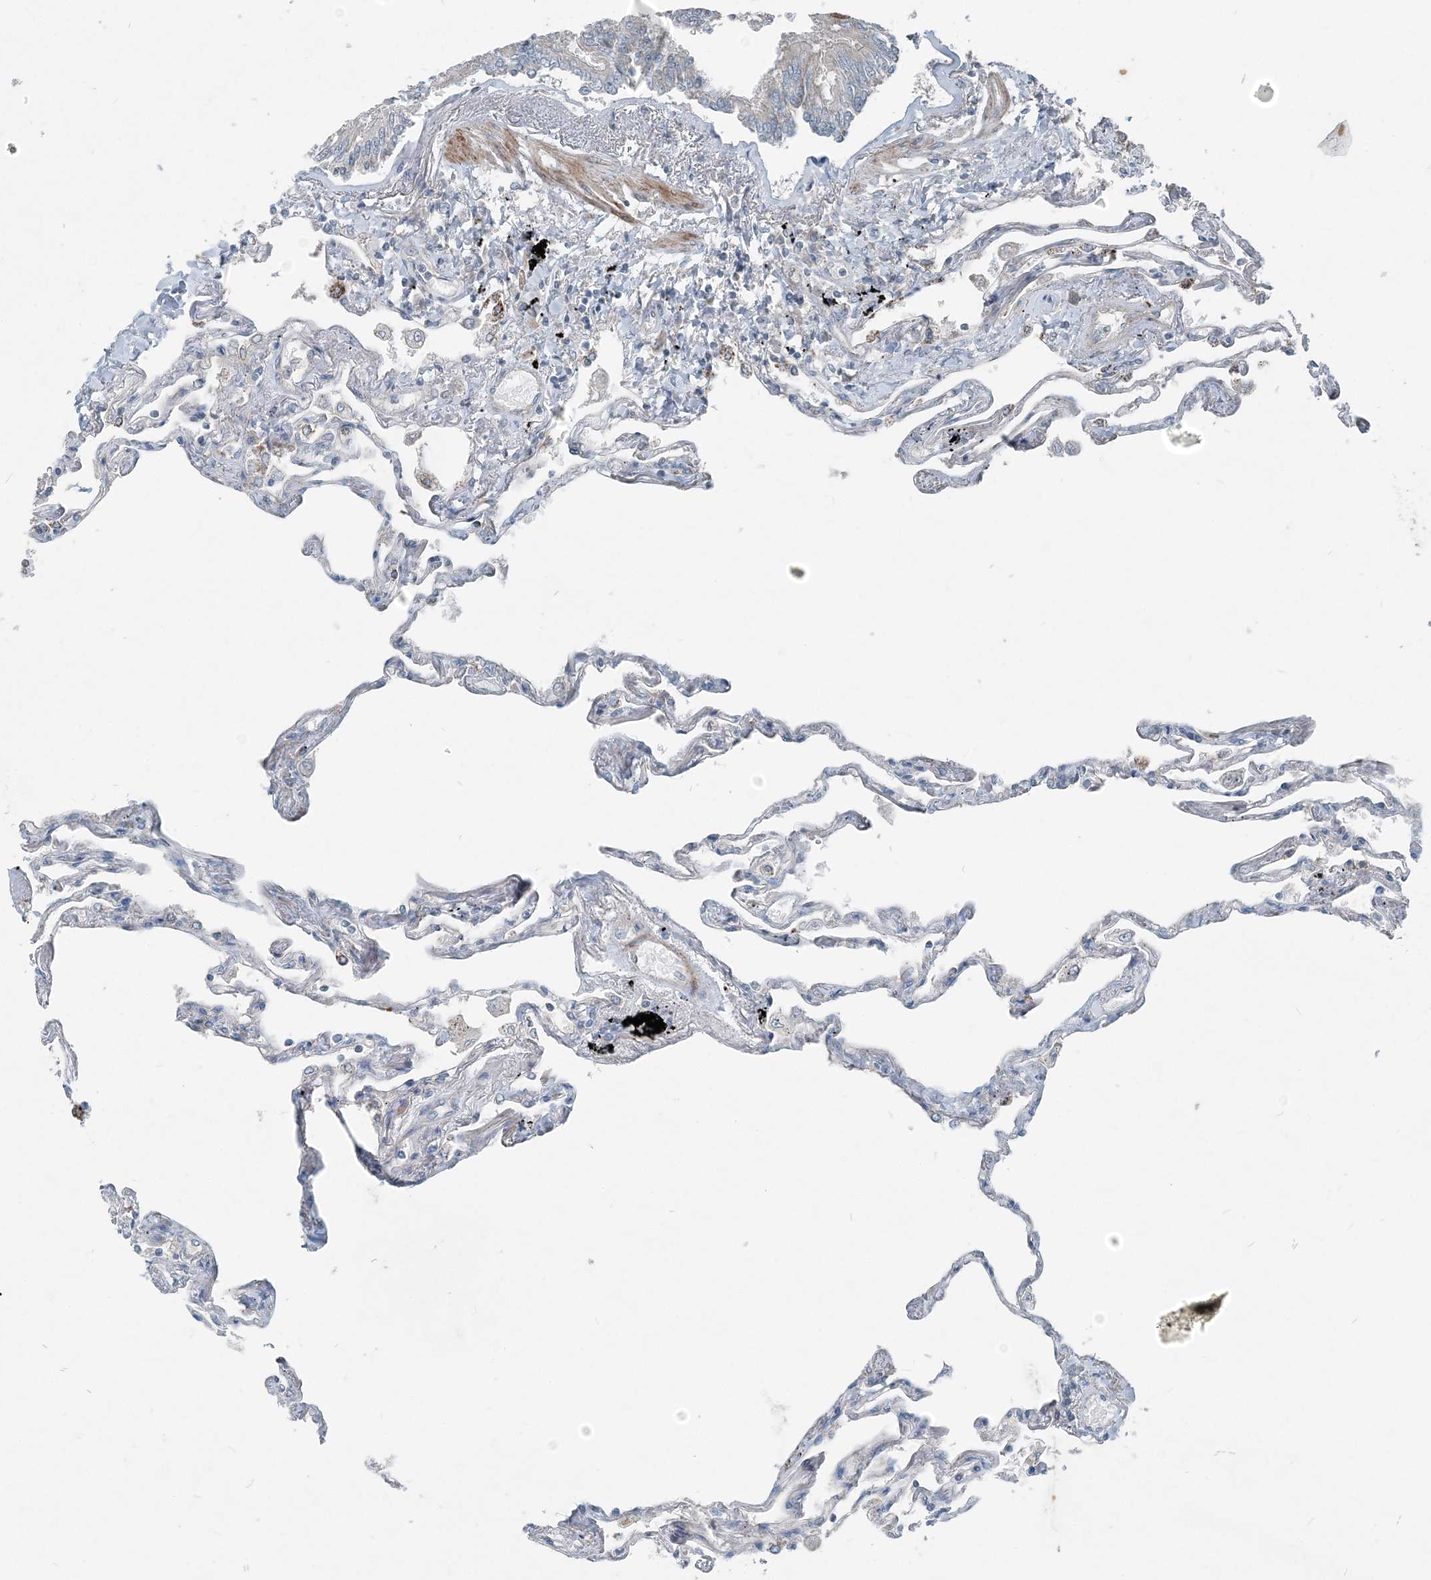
{"staining": {"intensity": "moderate", "quantity": "<25%", "location": "cytoplasmic/membranous"}, "tissue": "lung", "cell_type": "Alveolar cells", "image_type": "normal", "snomed": [{"axis": "morphology", "description": "Normal tissue, NOS"}, {"axis": "topography", "description": "Lung"}], "caption": "Lung stained with DAB (3,3'-diaminobenzidine) immunohistochemistry displays low levels of moderate cytoplasmic/membranous staining in about <25% of alveolar cells.", "gene": "INTU", "patient": {"sex": "female", "age": 67}}